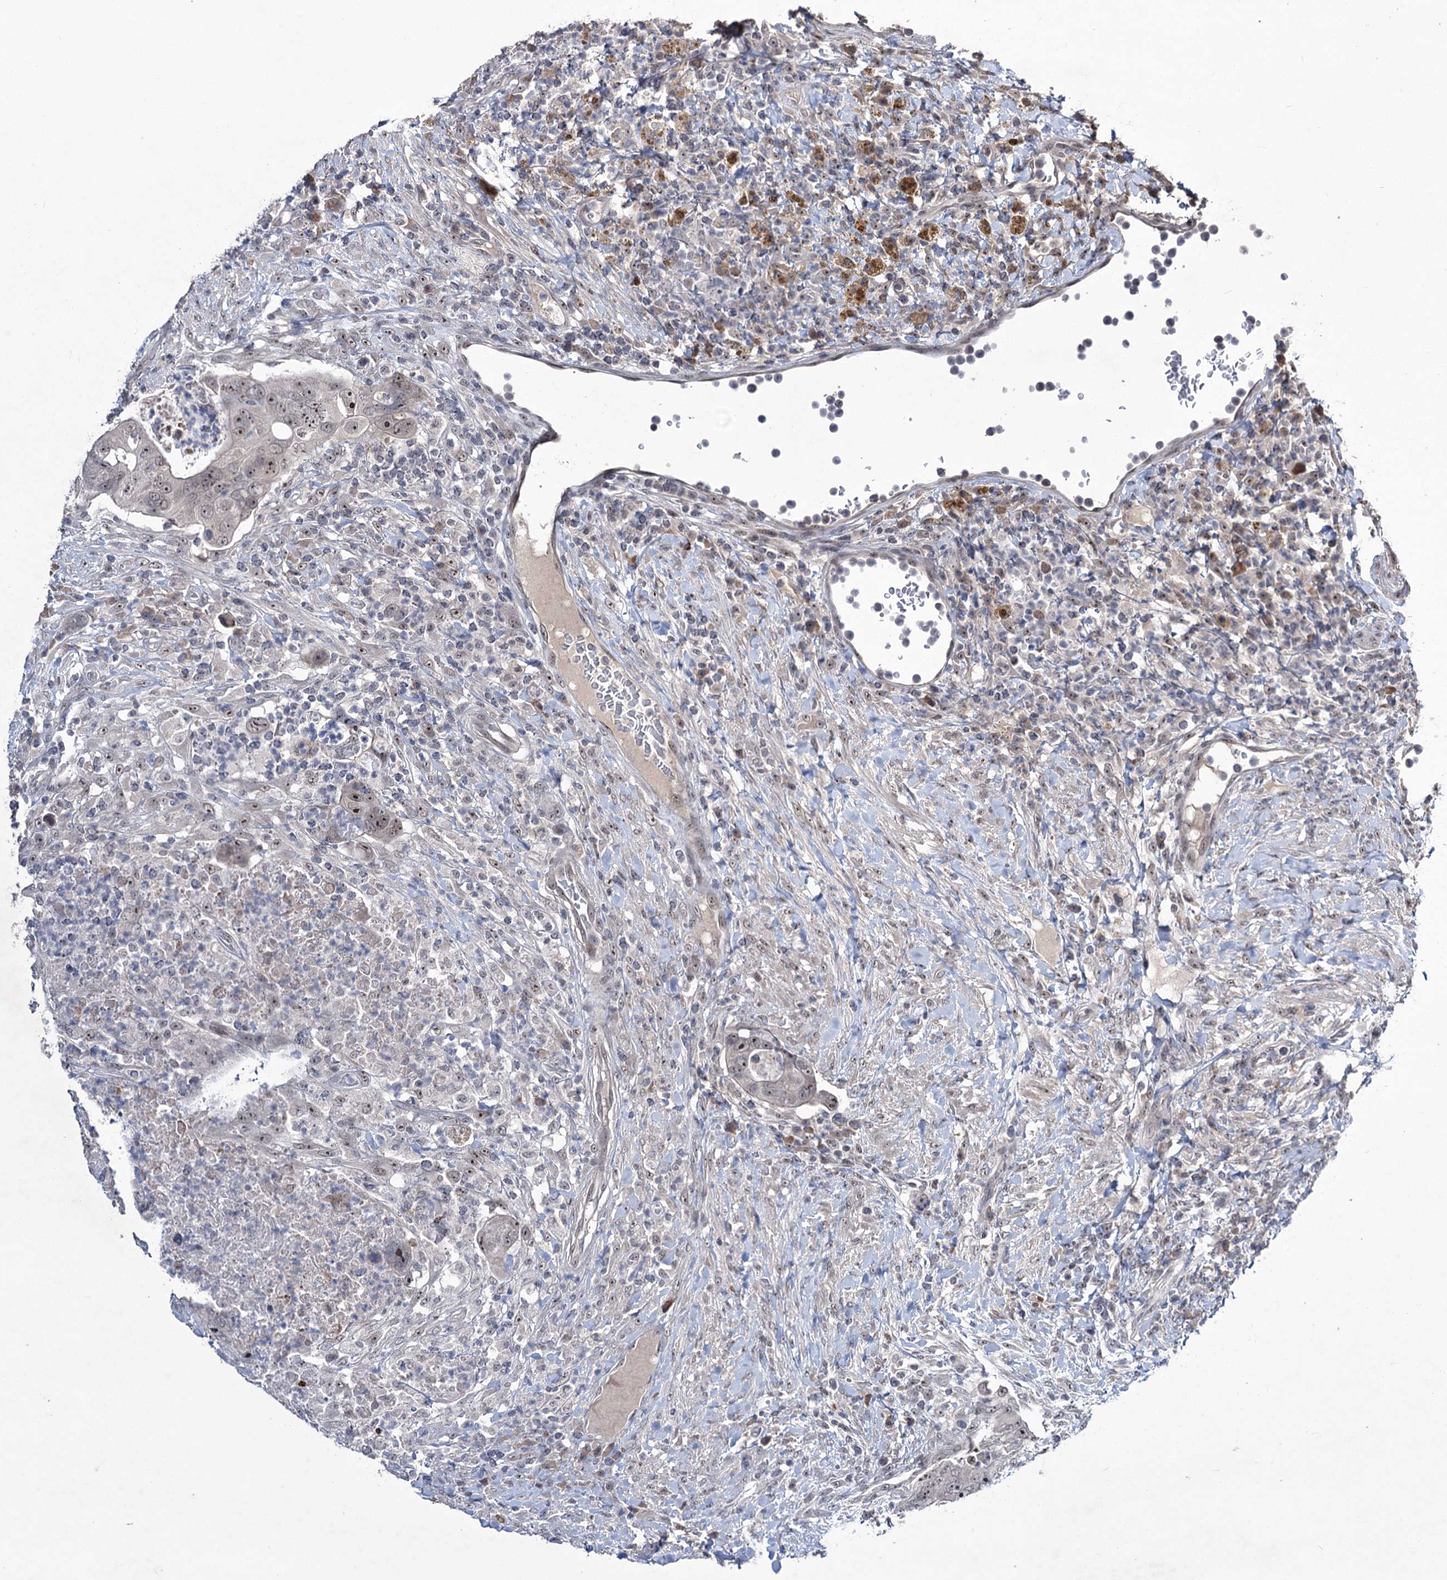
{"staining": {"intensity": "moderate", "quantity": "25%-75%", "location": "nuclear"}, "tissue": "colorectal cancer", "cell_type": "Tumor cells", "image_type": "cancer", "snomed": [{"axis": "morphology", "description": "Adenocarcinoma, NOS"}, {"axis": "topography", "description": "Rectum"}], "caption": "Immunohistochemical staining of adenocarcinoma (colorectal) displays medium levels of moderate nuclear protein staining in approximately 25%-75% of tumor cells.", "gene": "VGLL4", "patient": {"sex": "male", "age": 59}}